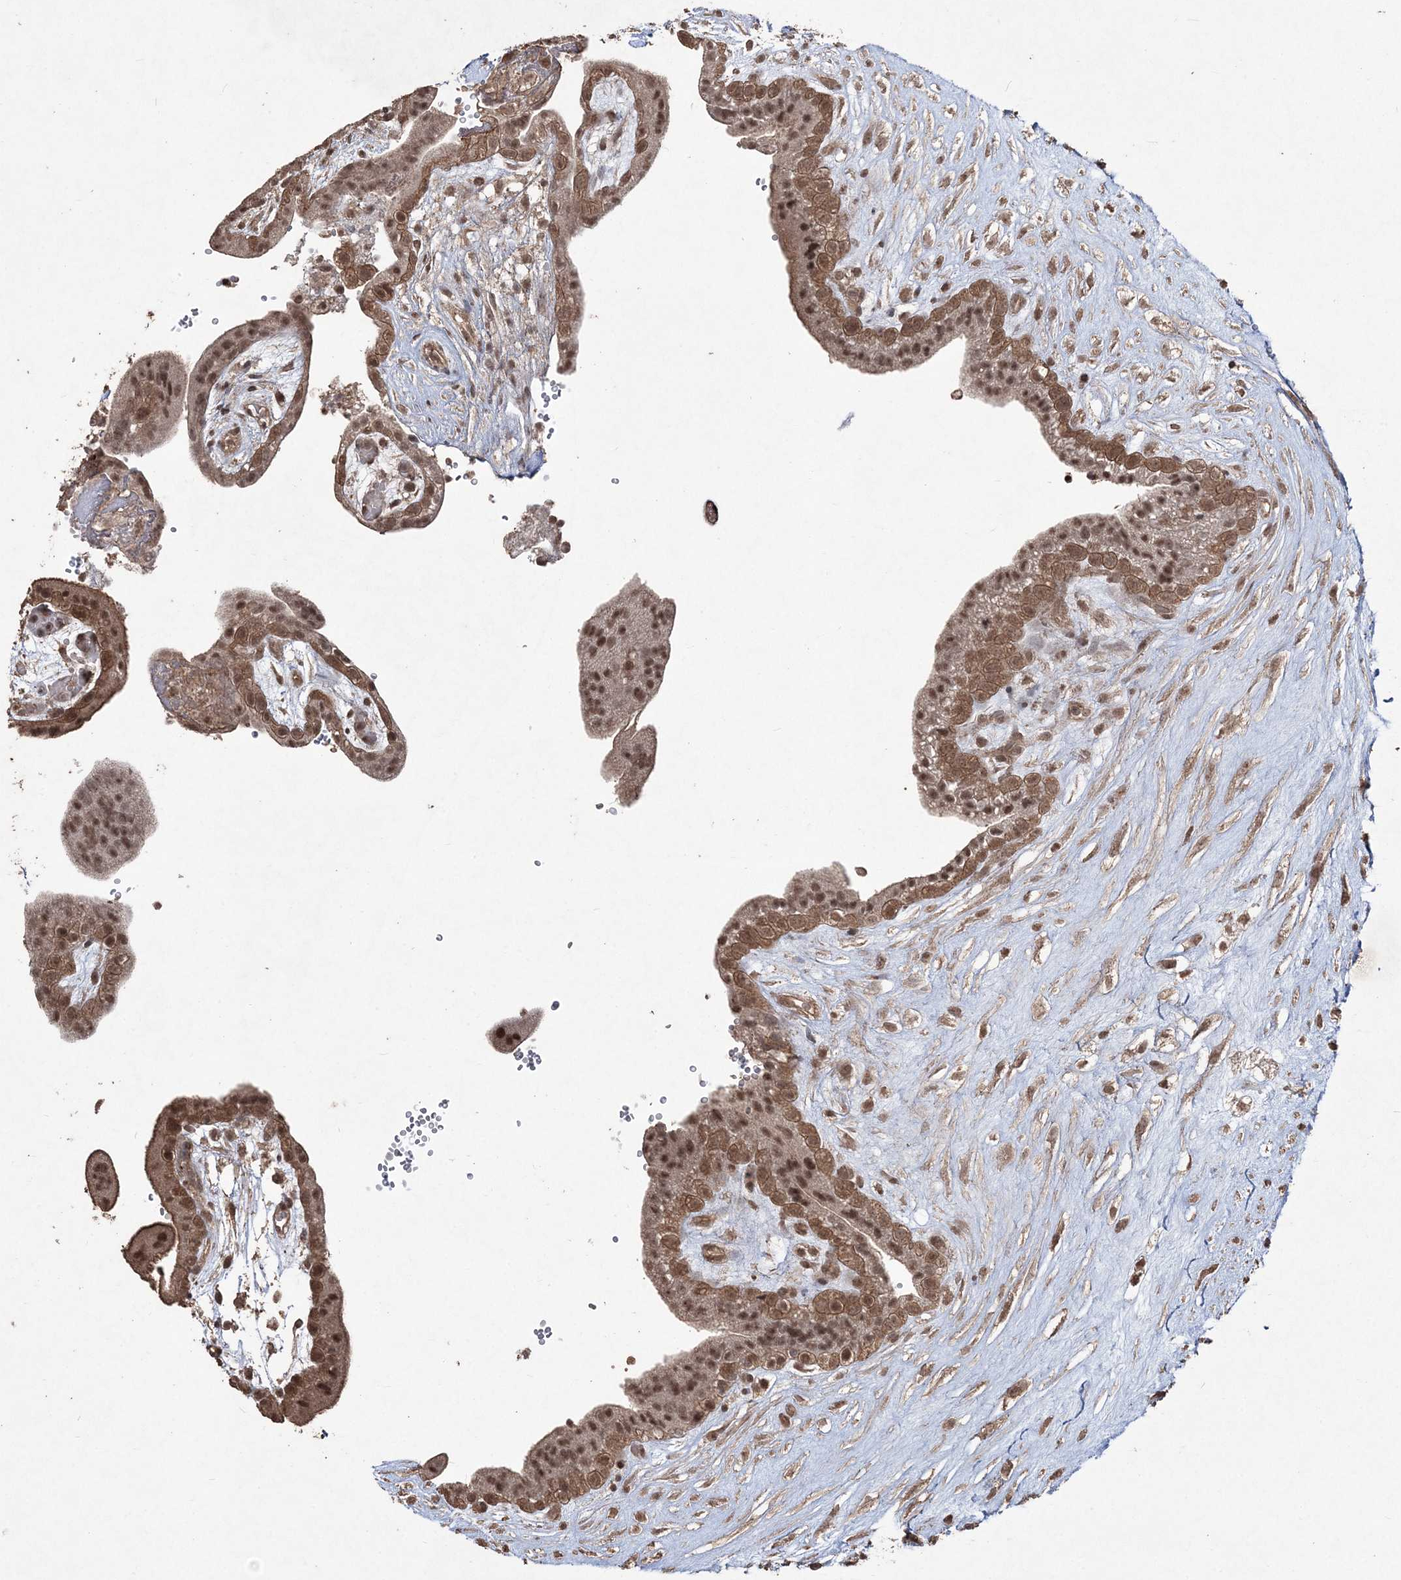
{"staining": {"intensity": "moderate", "quantity": ">75%", "location": "cytoplasmic/membranous,nuclear"}, "tissue": "placenta", "cell_type": "Trophoblastic cells", "image_type": "normal", "snomed": [{"axis": "morphology", "description": "Normal tissue, NOS"}, {"axis": "topography", "description": "Placenta"}], "caption": "High-power microscopy captured an IHC image of normal placenta, revealing moderate cytoplasmic/membranous,nuclear positivity in about >75% of trophoblastic cells.", "gene": "EHHADH", "patient": {"sex": "female", "age": 18}}